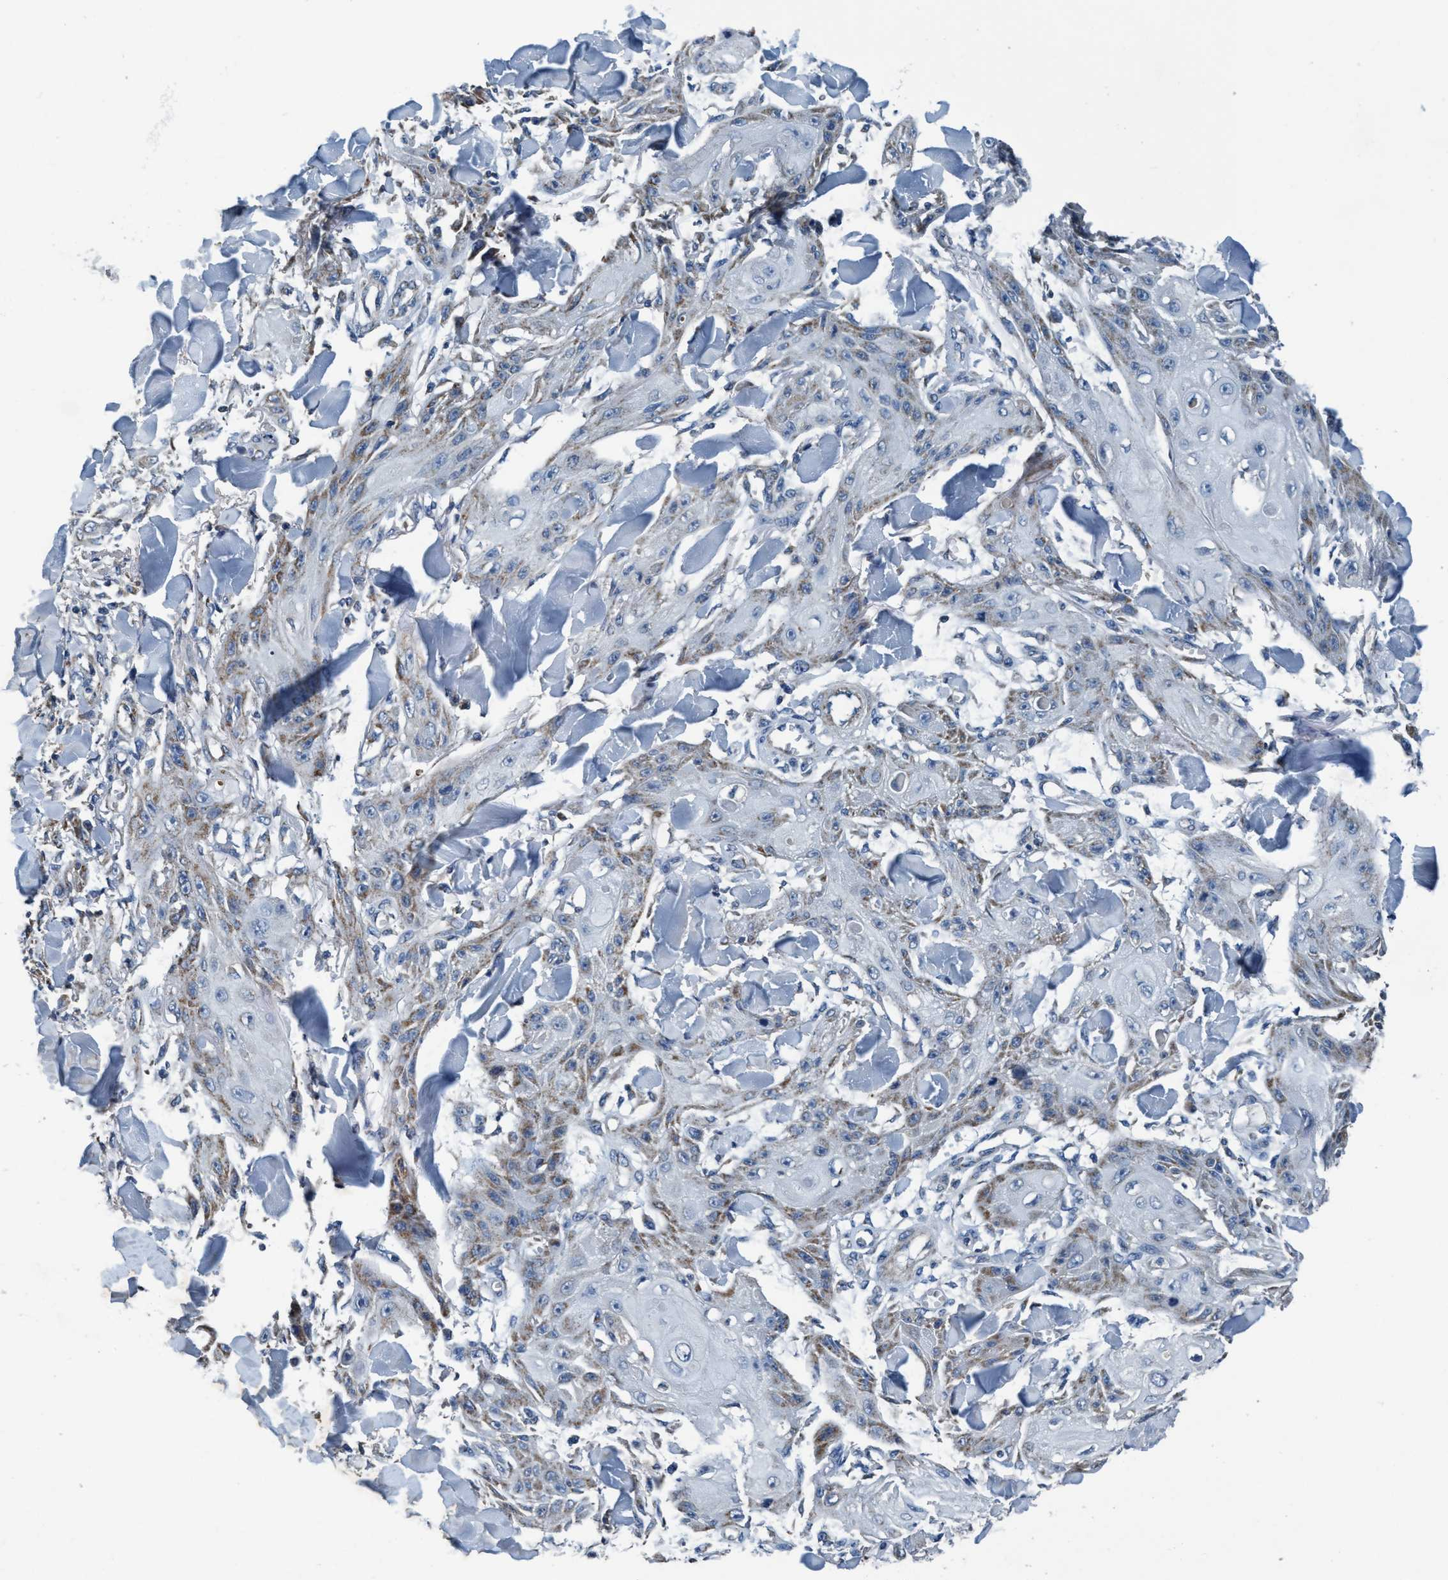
{"staining": {"intensity": "moderate", "quantity": "<25%", "location": "cytoplasmic/membranous"}, "tissue": "skin cancer", "cell_type": "Tumor cells", "image_type": "cancer", "snomed": [{"axis": "morphology", "description": "Squamous cell carcinoma, NOS"}, {"axis": "topography", "description": "Skin"}], "caption": "Protein analysis of squamous cell carcinoma (skin) tissue displays moderate cytoplasmic/membranous expression in about <25% of tumor cells.", "gene": "ANKFN1", "patient": {"sex": "male", "age": 74}}